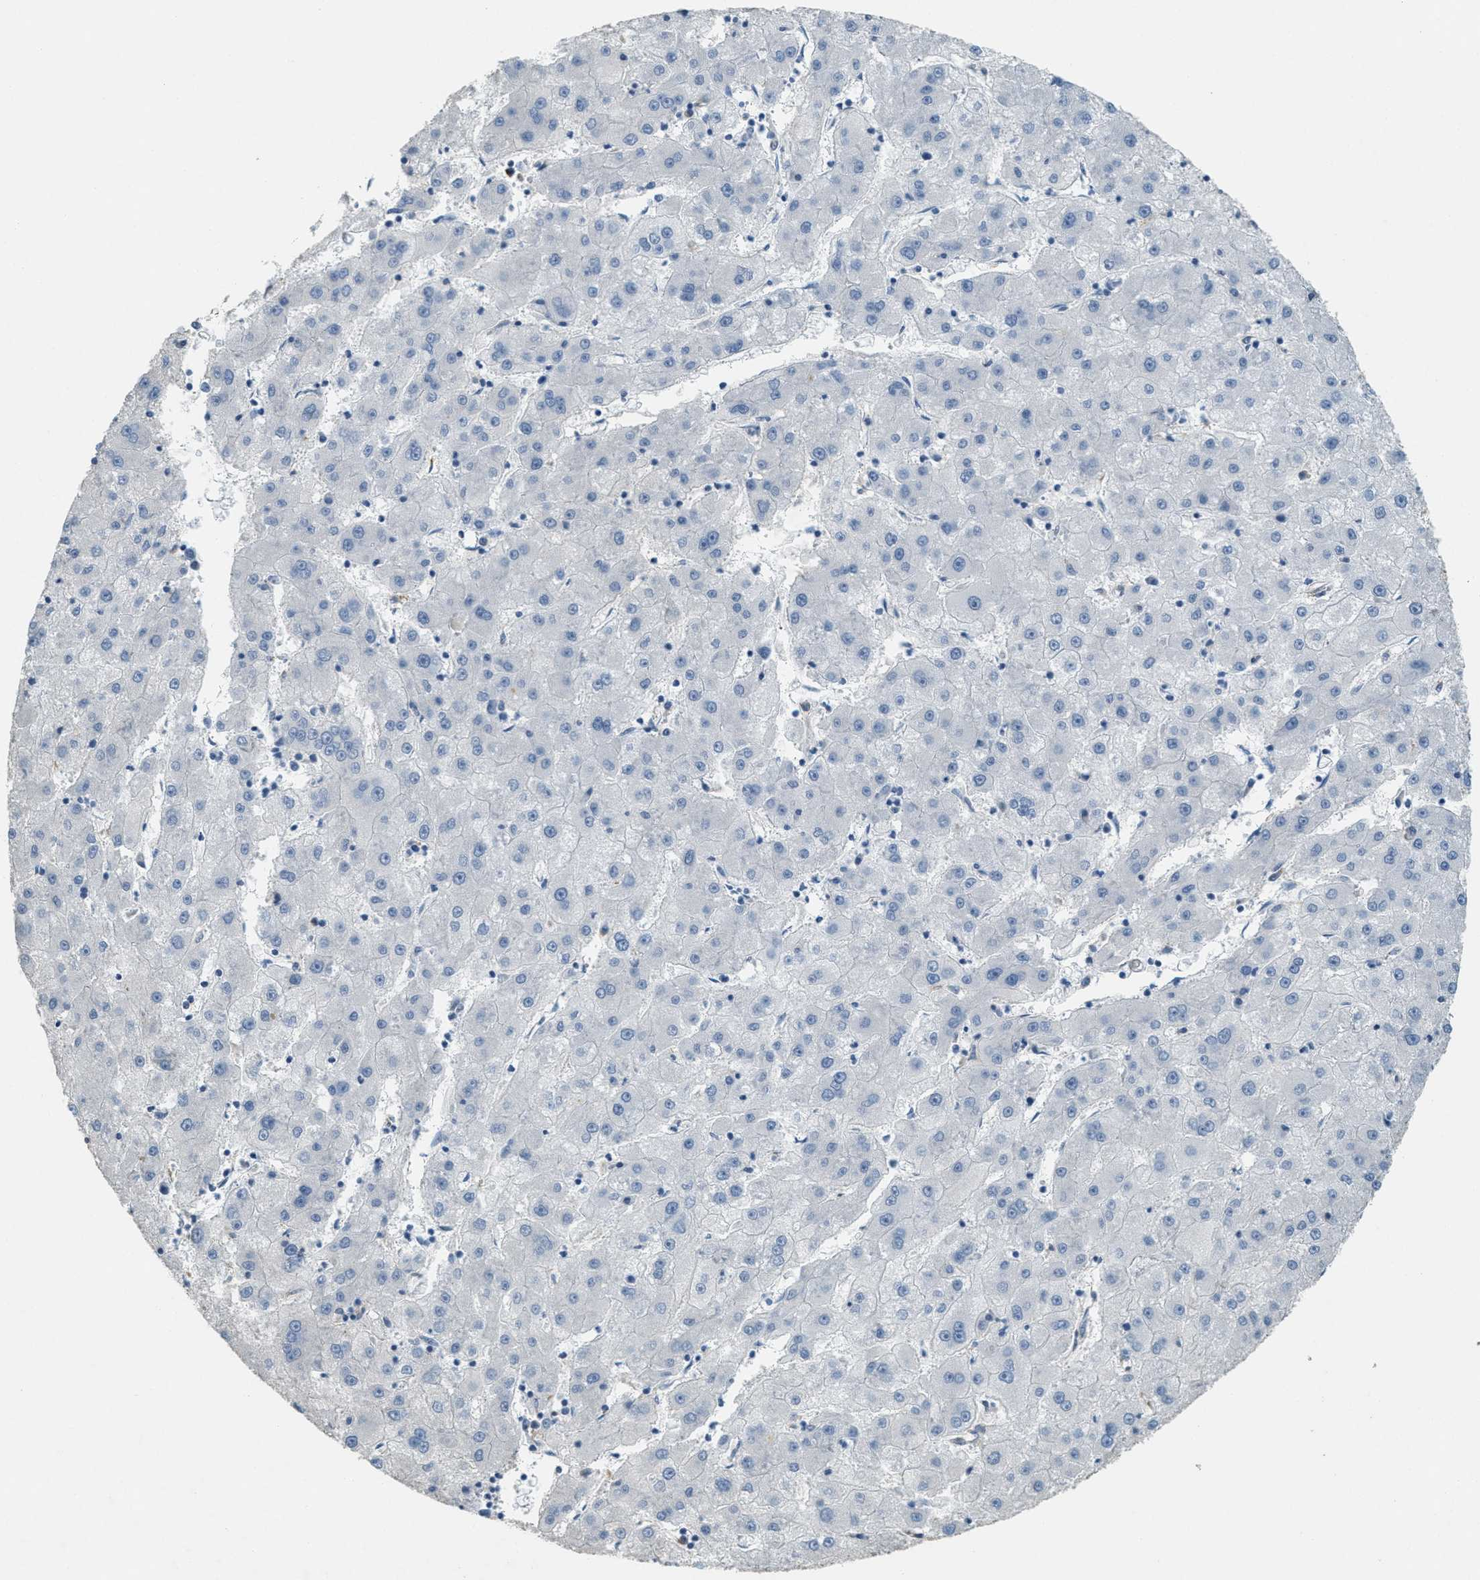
{"staining": {"intensity": "negative", "quantity": "none", "location": "none"}, "tissue": "liver cancer", "cell_type": "Tumor cells", "image_type": "cancer", "snomed": [{"axis": "morphology", "description": "Carcinoma, Hepatocellular, NOS"}, {"axis": "topography", "description": "Liver"}], "caption": "Human liver cancer stained for a protein using immunohistochemistry (IHC) reveals no positivity in tumor cells.", "gene": "ADCY5", "patient": {"sex": "male", "age": 72}}